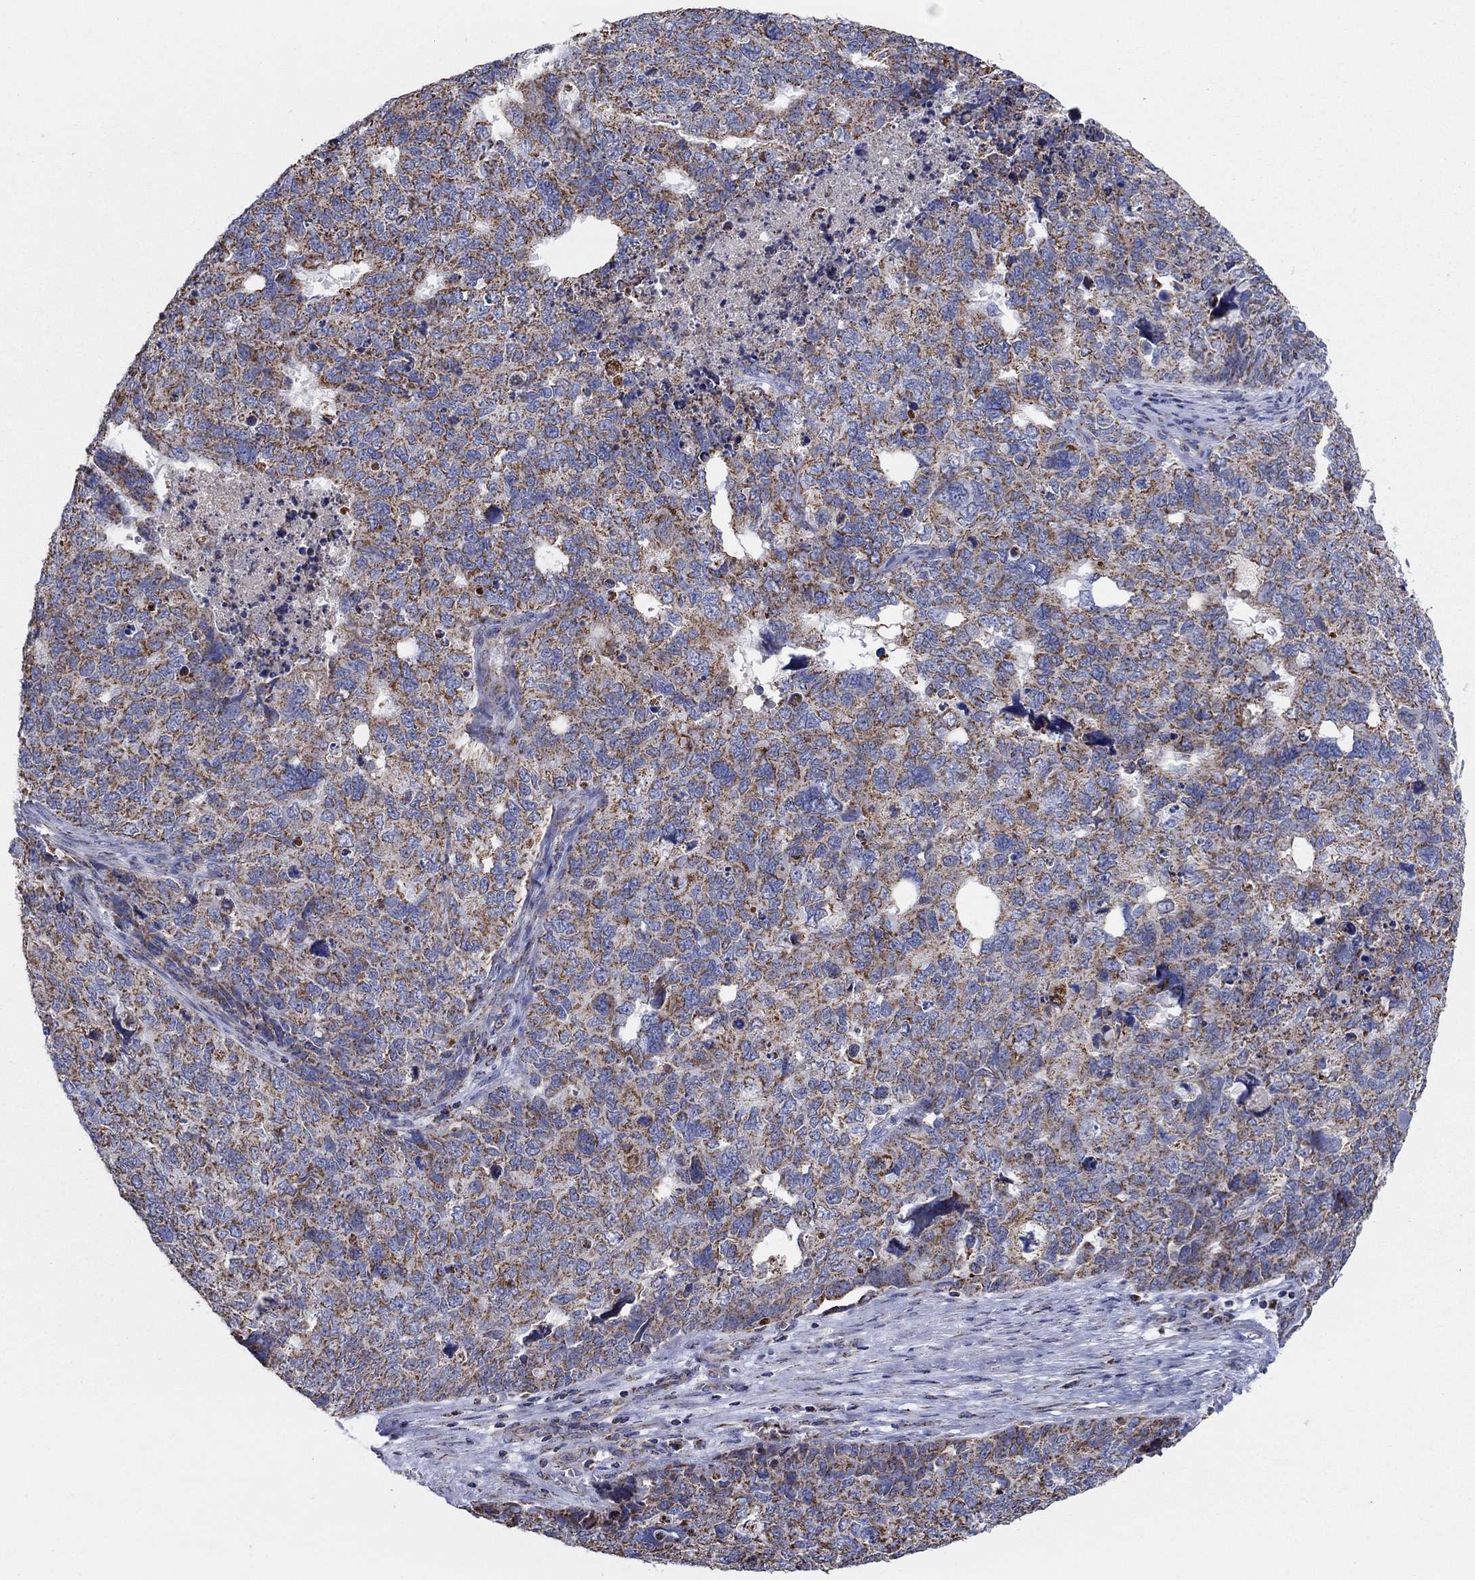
{"staining": {"intensity": "strong", "quantity": "25%-75%", "location": "cytoplasmic/membranous"}, "tissue": "cervical cancer", "cell_type": "Tumor cells", "image_type": "cancer", "snomed": [{"axis": "morphology", "description": "Squamous cell carcinoma, NOS"}, {"axis": "topography", "description": "Cervix"}], "caption": "The immunohistochemical stain shows strong cytoplasmic/membranous staining in tumor cells of cervical cancer (squamous cell carcinoma) tissue. The protein is shown in brown color, while the nuclei are stained blue.", "gene": "C9orf85", "patient": {"sex": "female", "age": 63}}